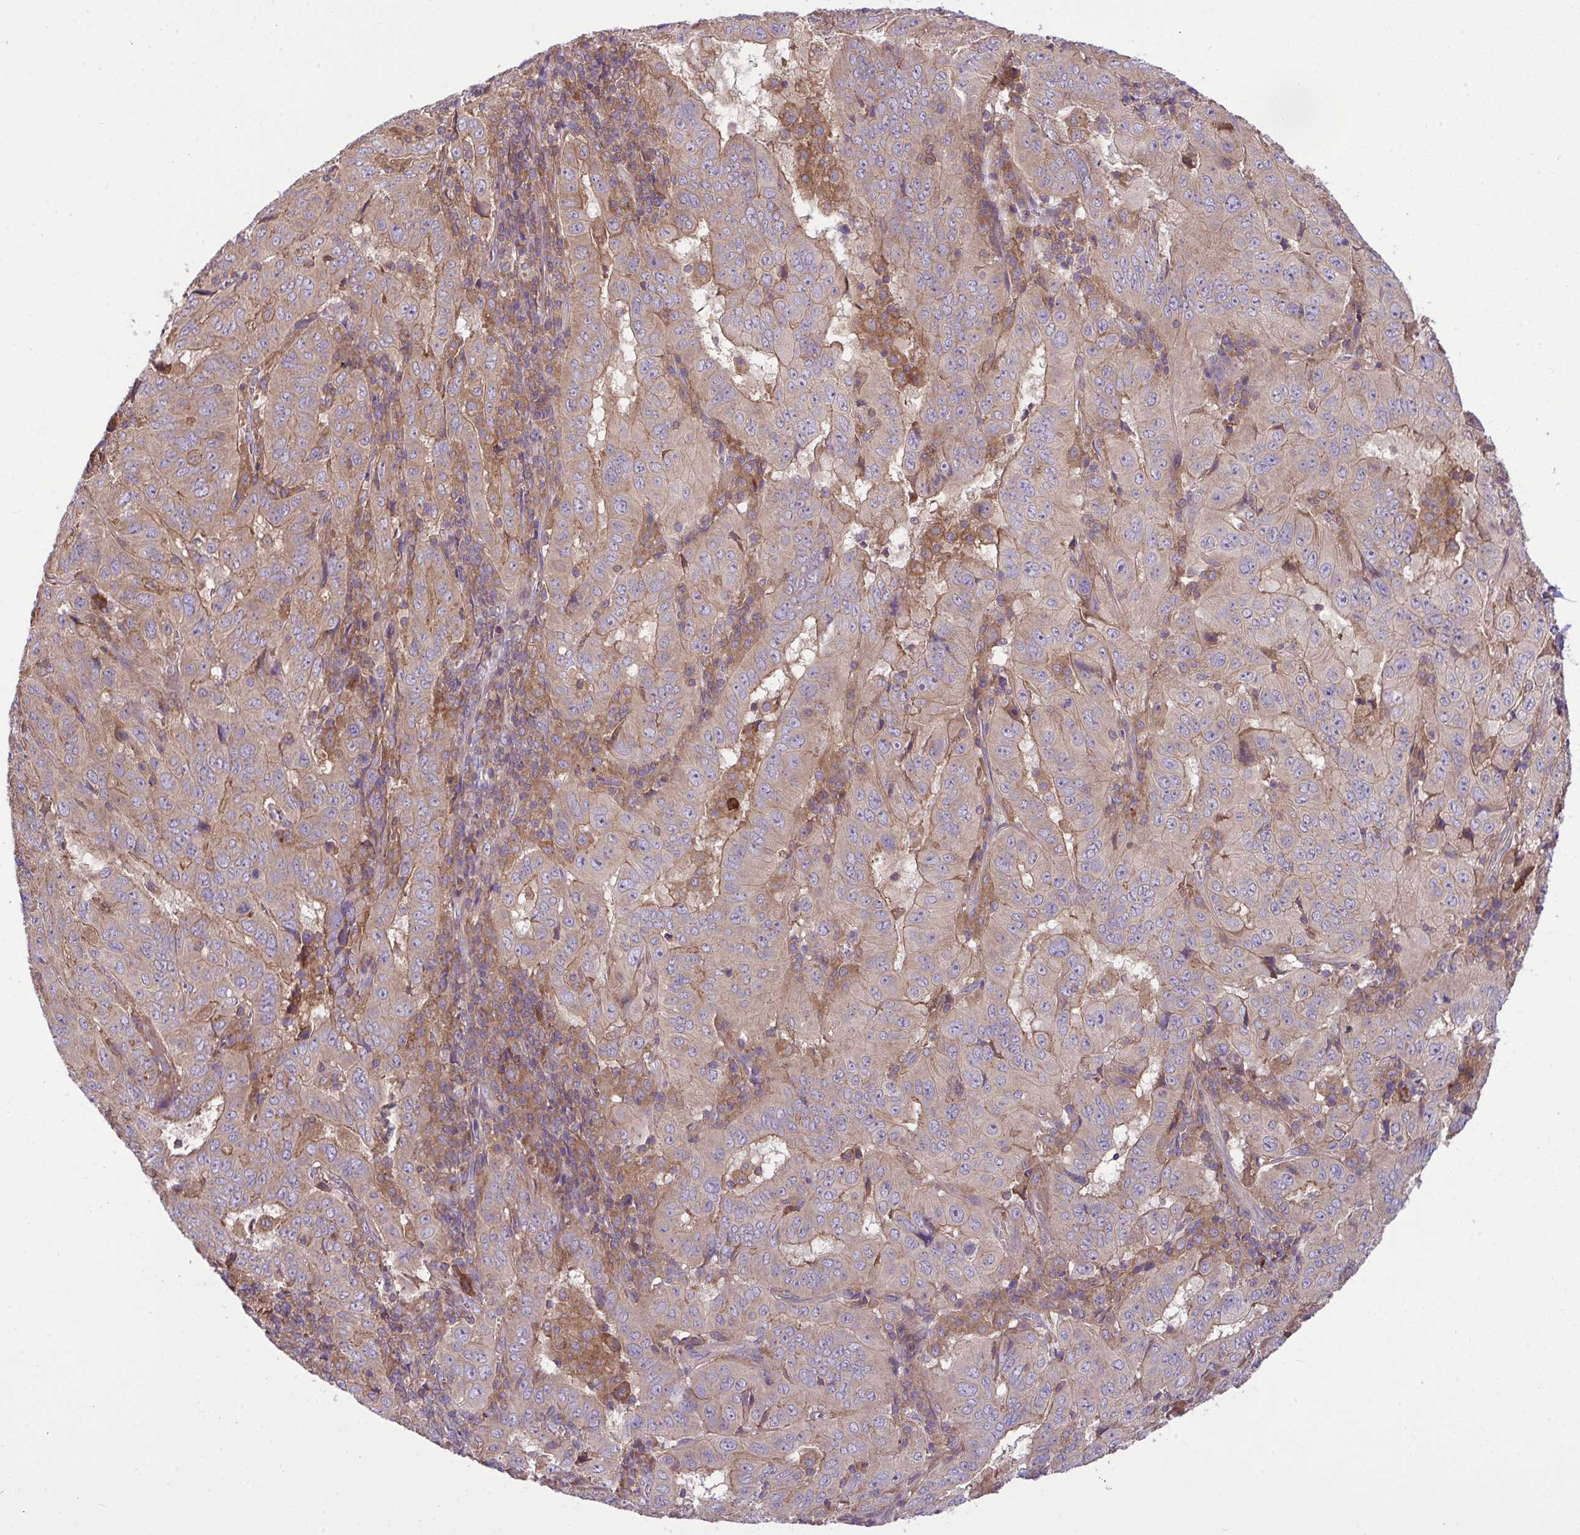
{"staining": {"intensity": "weak", "quantity": ">75%", "location": "cytoplasmic/membranous"}, "tissue": "pancreatic cancer", "cell_type": "Tumor cells", "image_type": "cancer", "snomed": [{"axis": "morphology", "description": "Adenocarcinoma, NOS"}, {"axis": "topography", "description": "Pancreas"}], "caption": "Immunohistochemical staining of human pancreatic adenocarcinoma reveals low levels of weak cytoplasmic/membranous staining in about >75% of tumor cells.", "gene": "GRB14", "patient": {"sex": "male", "age": 63}}